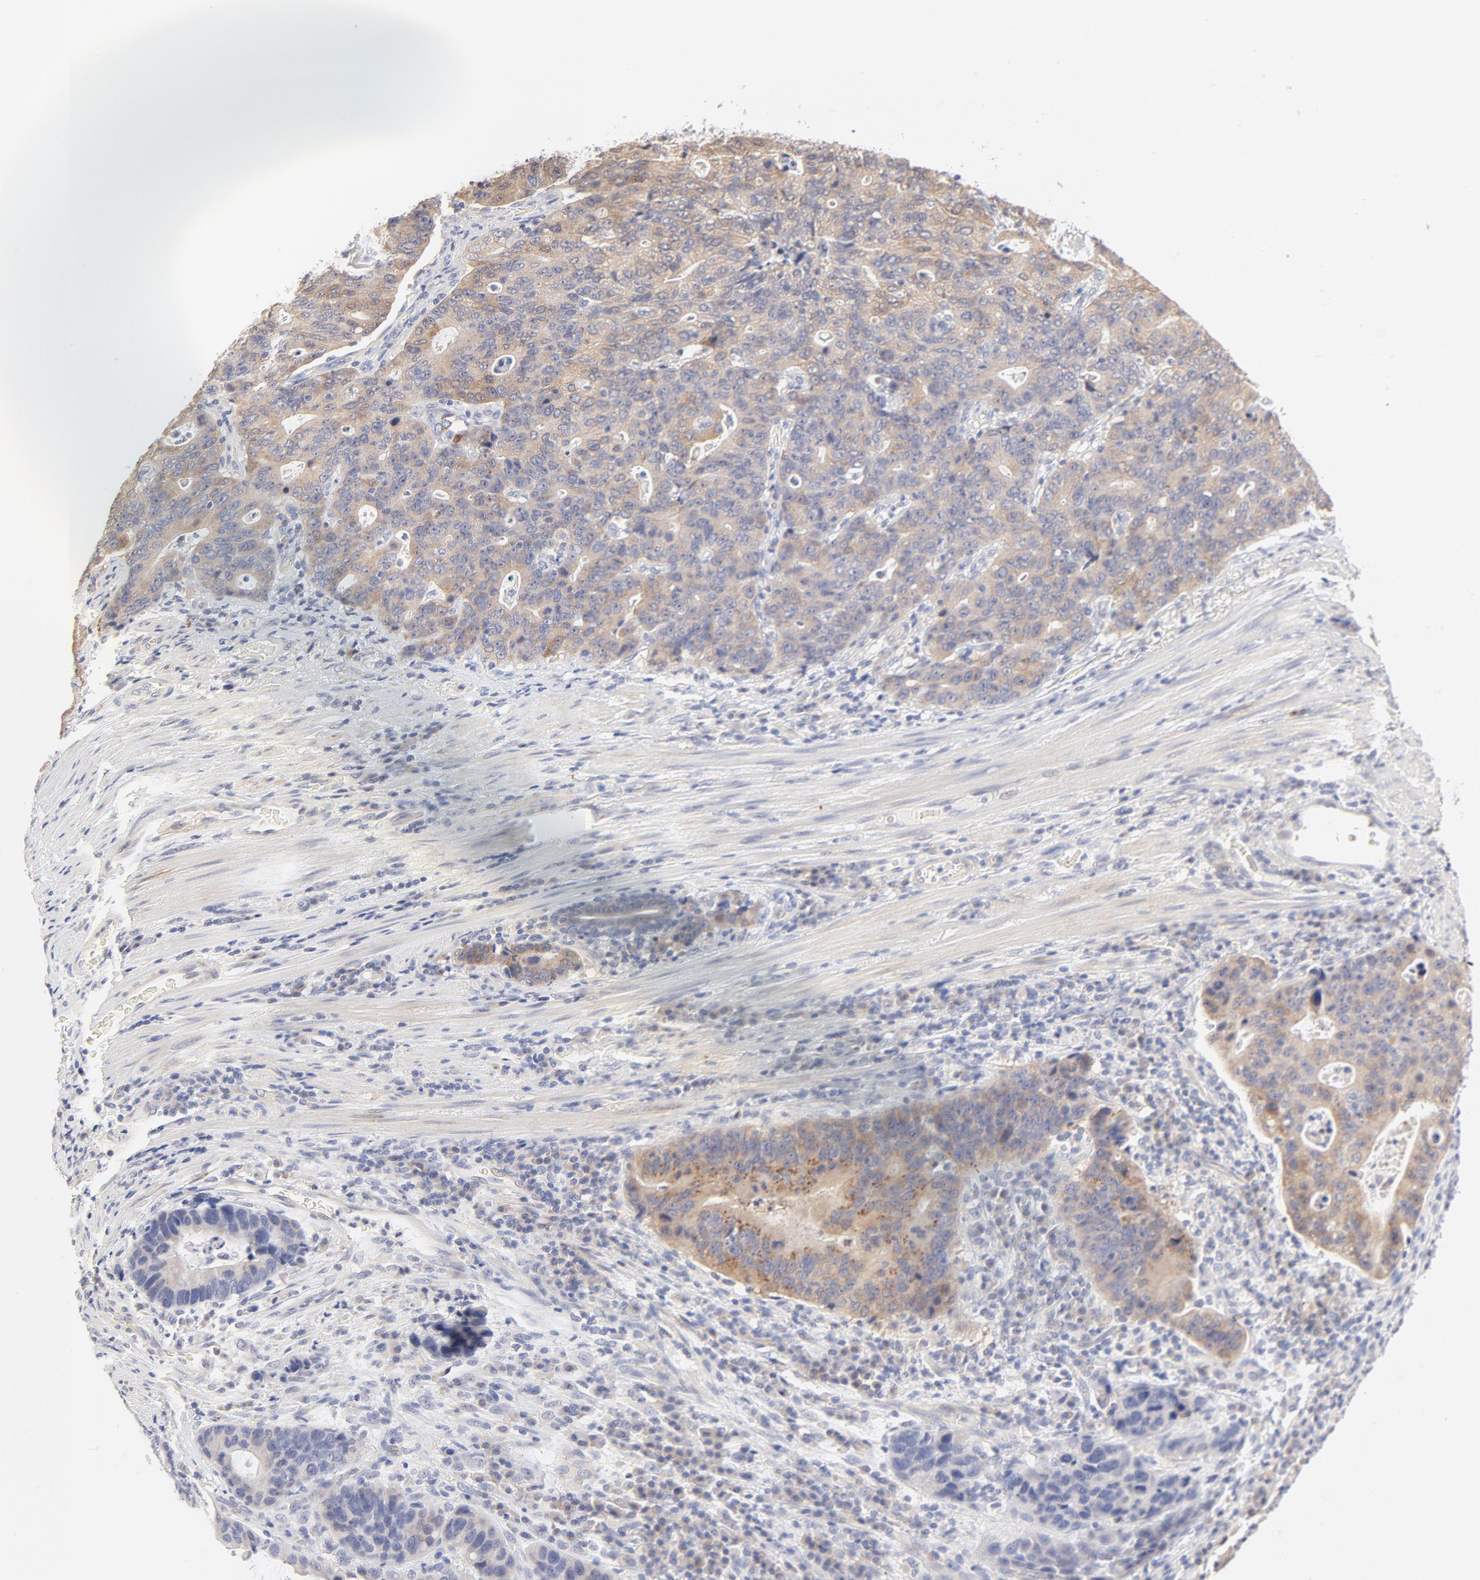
{"staining": {"intensity": "moderate", "quantity": ">75%", "location": "cytoplasmic/membranous"}, "tissue": "stomach cancer", "cell_type": "Tumor cells", "image_type": "cancer", "snomed": [{"axis": "morphology", "description": "Adenocarcinoma, NOS"}, {"axis": "topography", "description": "Esophagus"}, {"axis": "topography", "description": "Stomach"}], "caption": "A medium amount of moderate cytoplasmic/membranous positivity is seen in about >75% of tumor cells in stomach adenocarcinoma tissue.", "gene": "NKX2-2", "patient": {"sex": "male", "age": 74}}